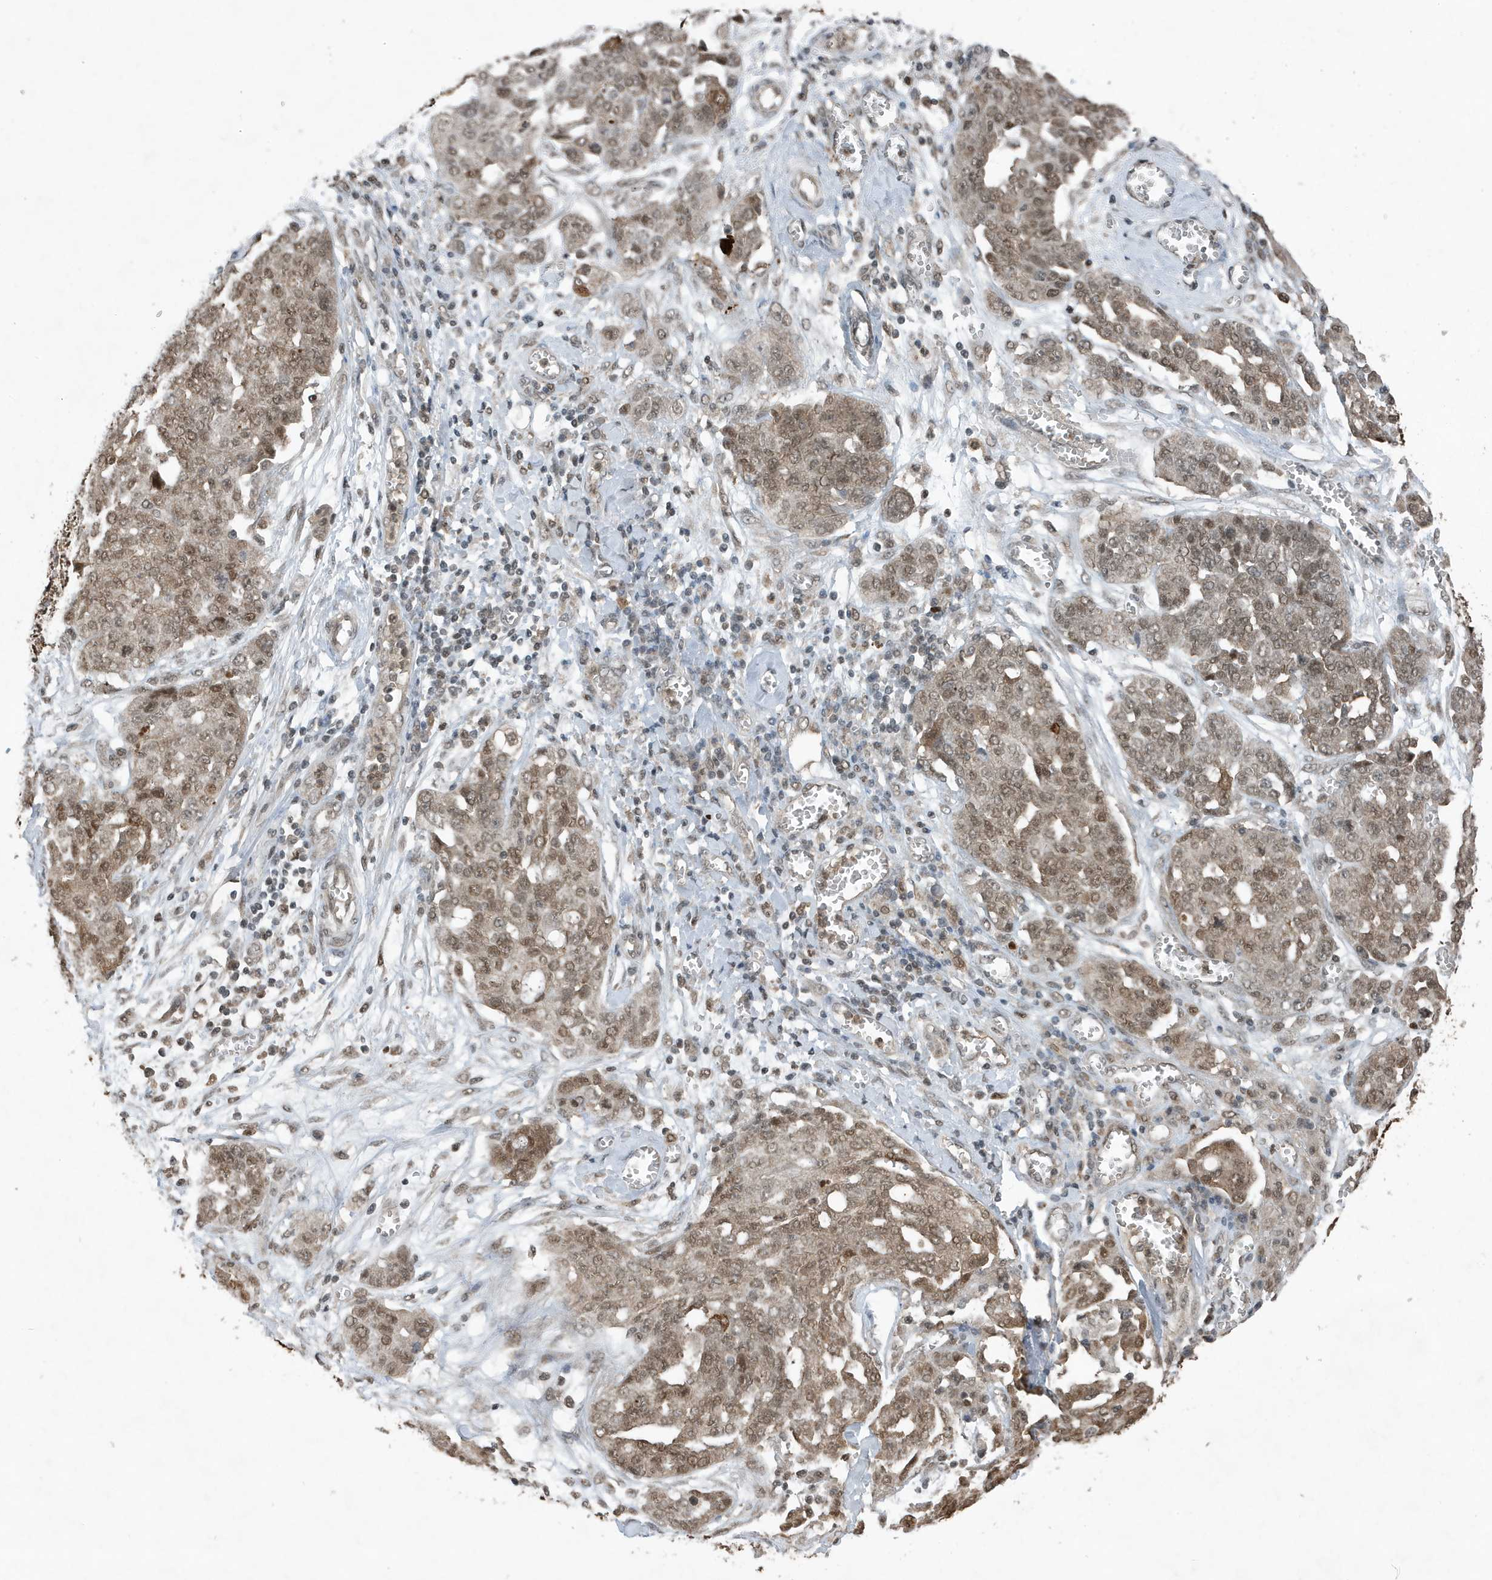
{"staining": {"intensity": "moderate", "quantity": ">75%", "location": "nuclear"}, "tissue": "ovarian cancer", "cell_type": "Tumor cells", "image_type": "cancer", "snomed": [{"axis": "morphology", "description": "Cystadenocarcinoma, serous, NOS"}, {"axis": "topography", "description": "Soft tissue"}, {"axis": "topography", "description": "Ovary"}], "caption": "The histopathology image exhibits immunohistochemical staining of ovarian cancer. There is moderate nuclear staining is appreciated in about >75% of tumor cells. (Stains: DAB in brown, nuclei in blue, Microscopy: brightfield microscopy at high magnification).", "gene": "HSPA1A", "patient": {"sex": "female", "age": 57}}